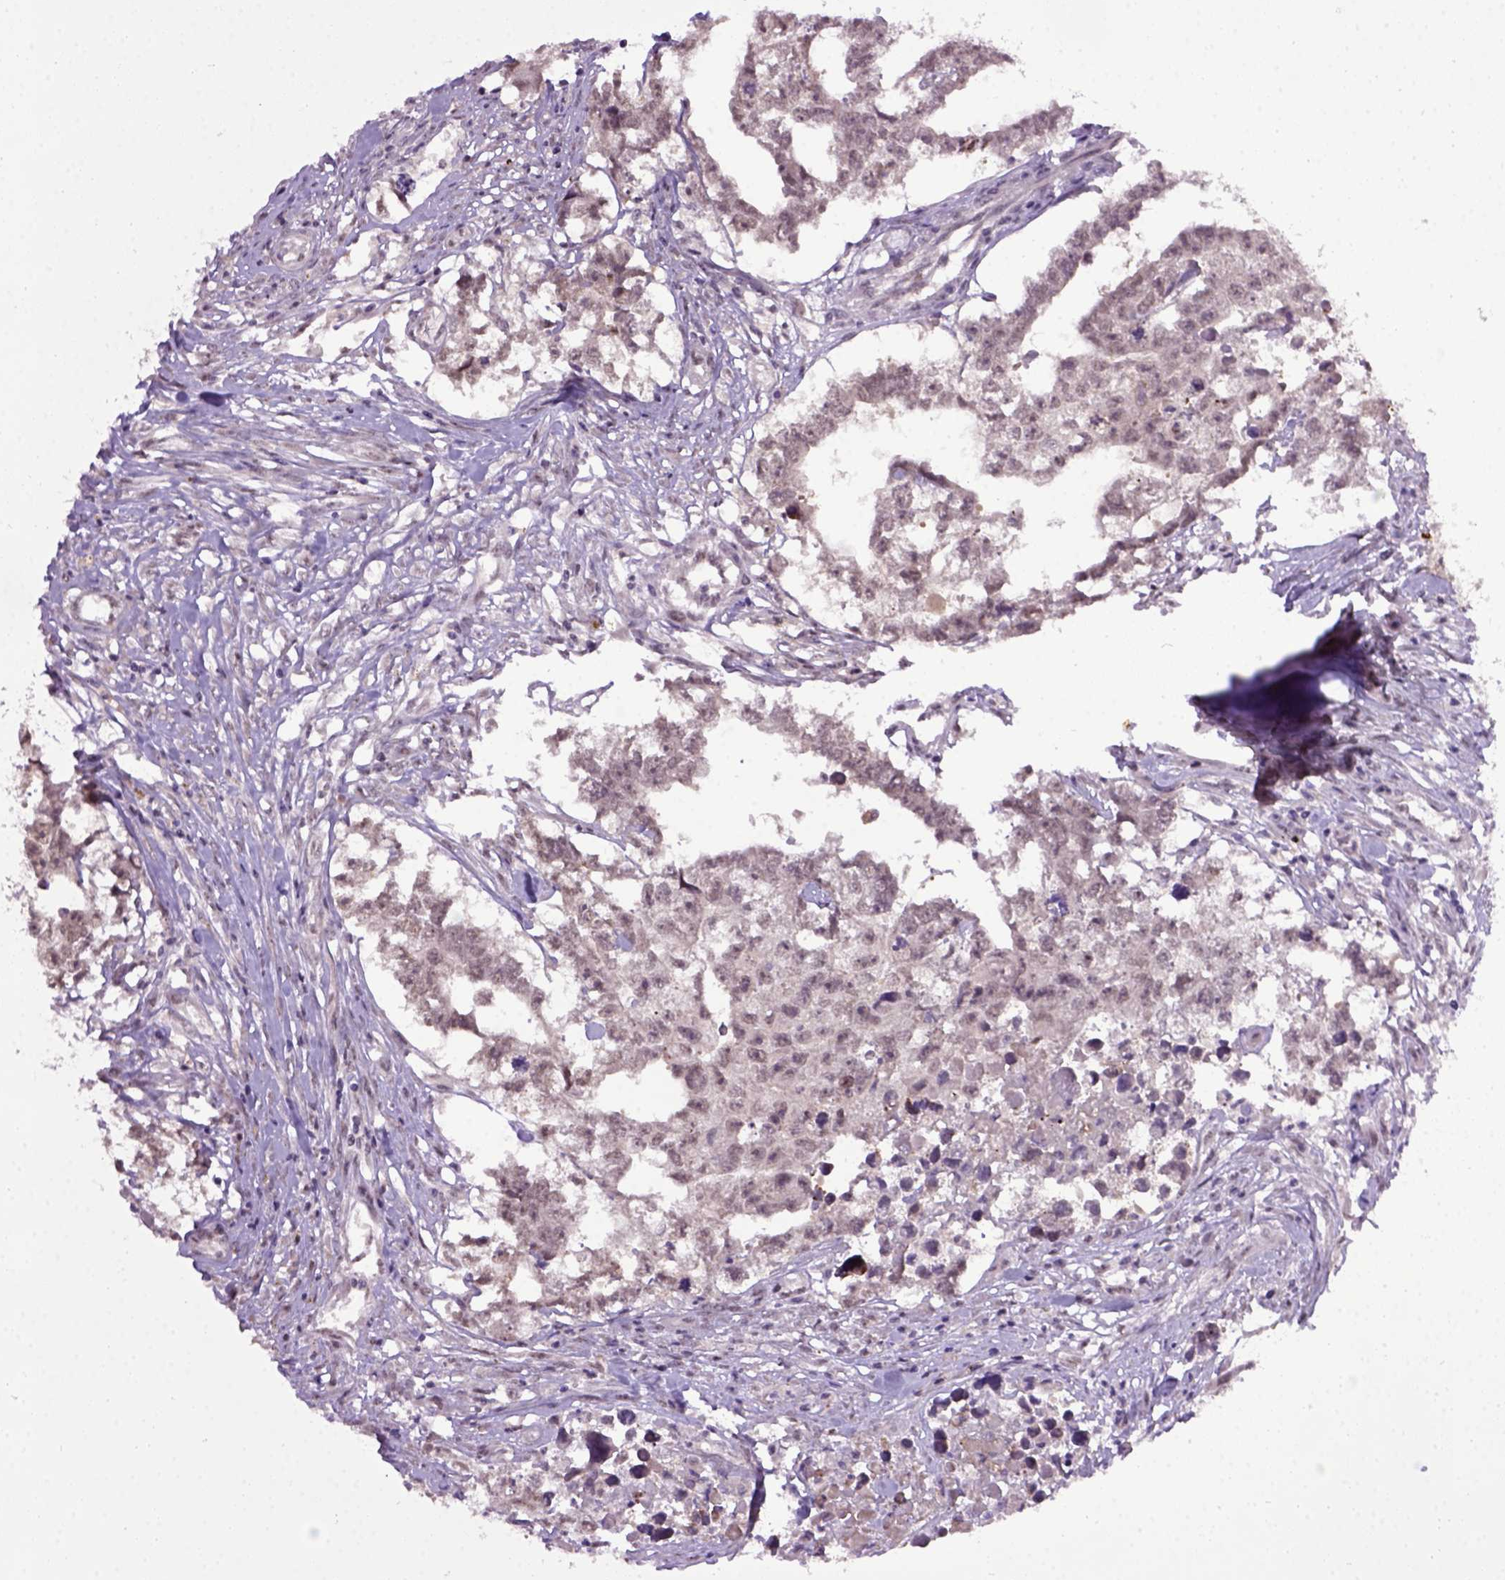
{"staining": {"intensity": "negative", "quantity": "none", "location": "none"}, "tissue": "testis cancer", "cell_type": "Tumor cells", "image_type": "cancer", "snomed": [{"axis": "morphology", "description": "Carcinoma, Embryonal, NOS"}, {"axis": "morphology", "description": "Teratoma, malignant, NOS"}, {"axis": "topography", "description": "Testis"}], "caption": "Protein analysis of testis teratoma (malignant) exhibits no significant expression in tumor cells.", "gene": "RAB43", "patient": {"sex": "male", "age": 44}}